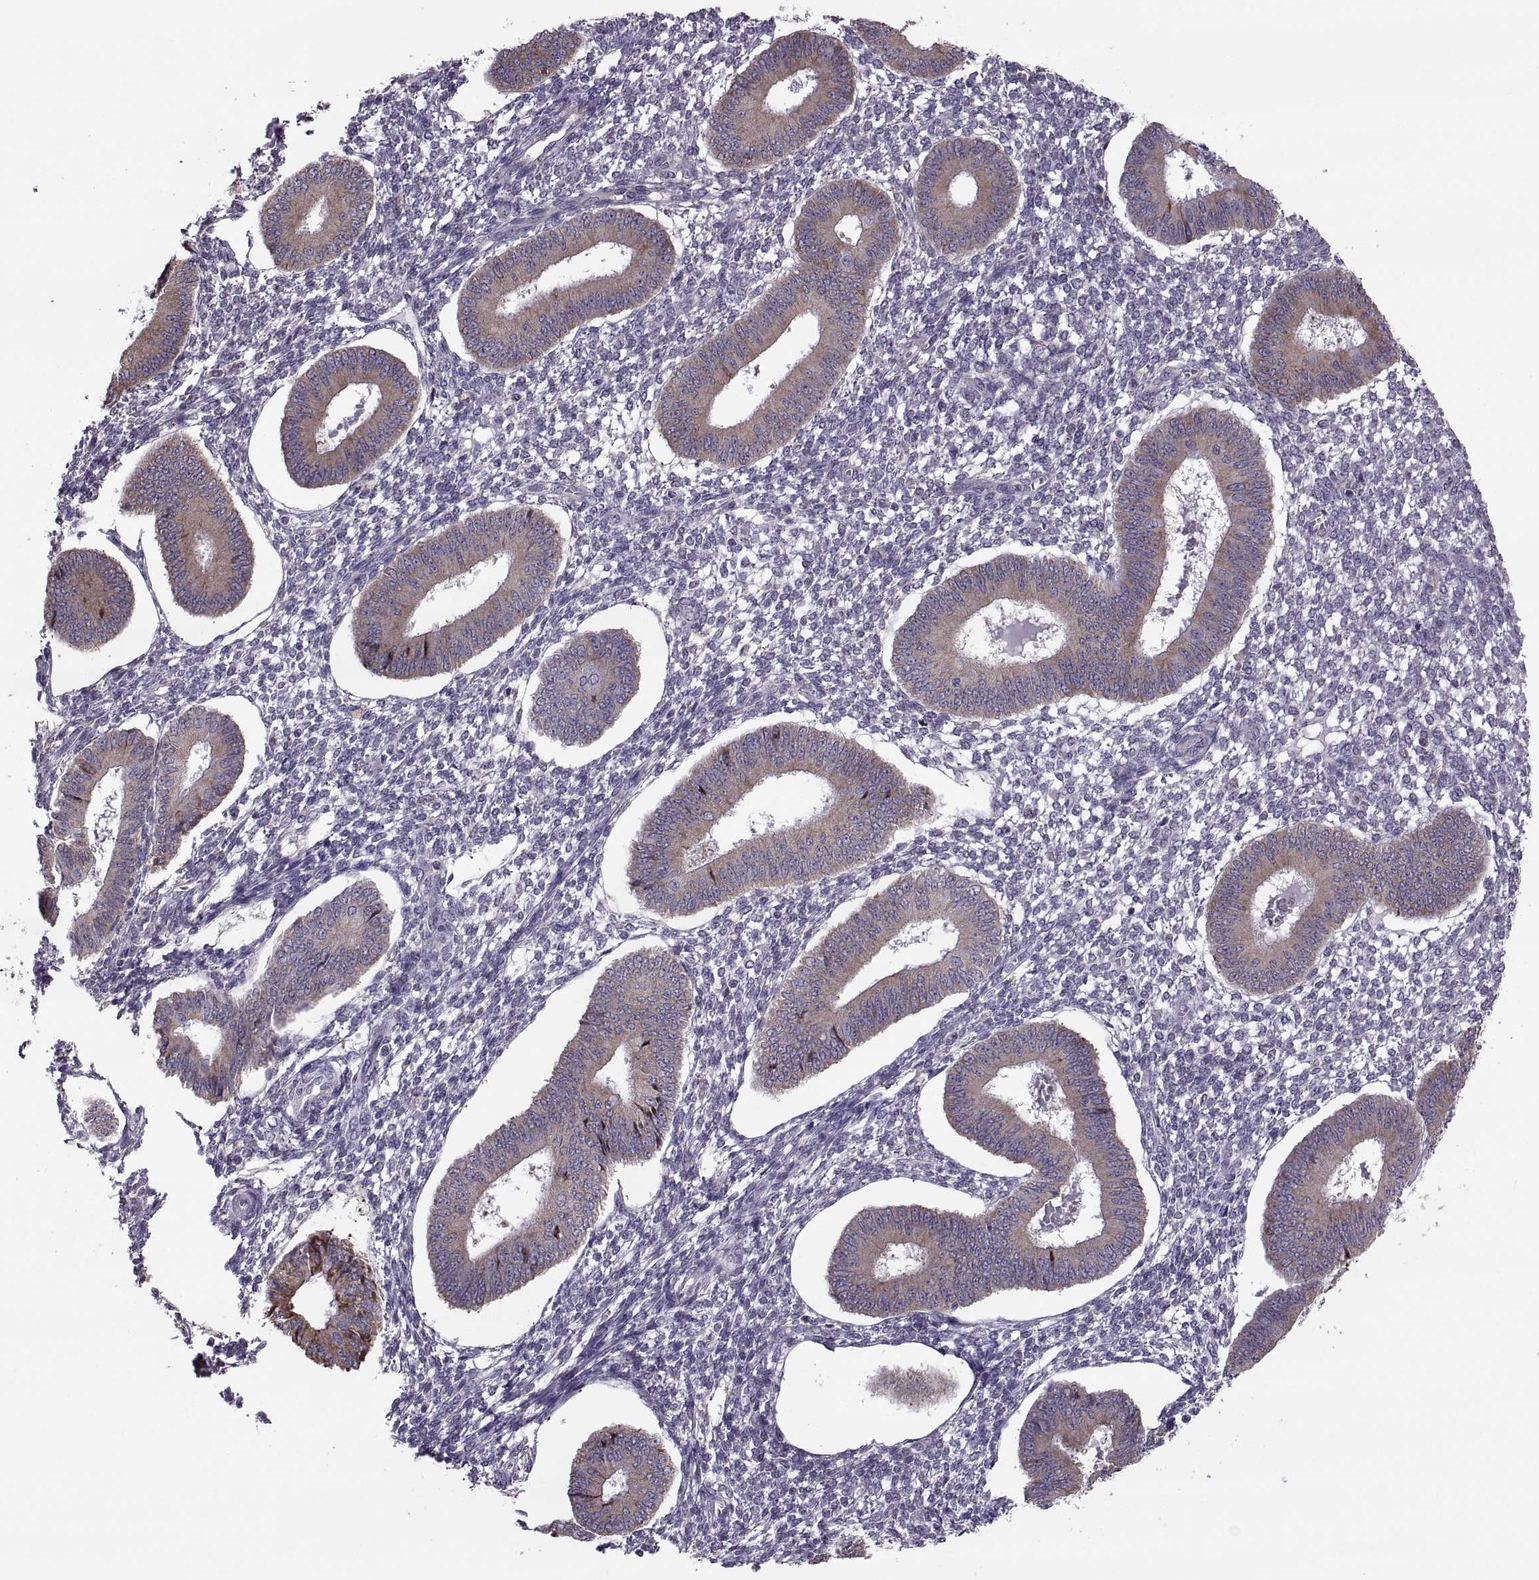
{"staining": {"intensity": "negative", "quantity": "none", "location": "none"}, "tissue": "endometrium", "cell_type": "Cells in endometrial stroma", "image_type": "normal", "snomed": [{"axis": "morphology", "description": "Normal tissue, NOS"}, {"axis": "topography", "description": "Endometrium"}], "caption": "An immunohistochemistry (IHC) micrograph of normal endometrium is shown. There is no staining in cells in endometrial stroma of endometrium.", "gene": "LETM2", "patient": {"sex": "female", "age": 42}}